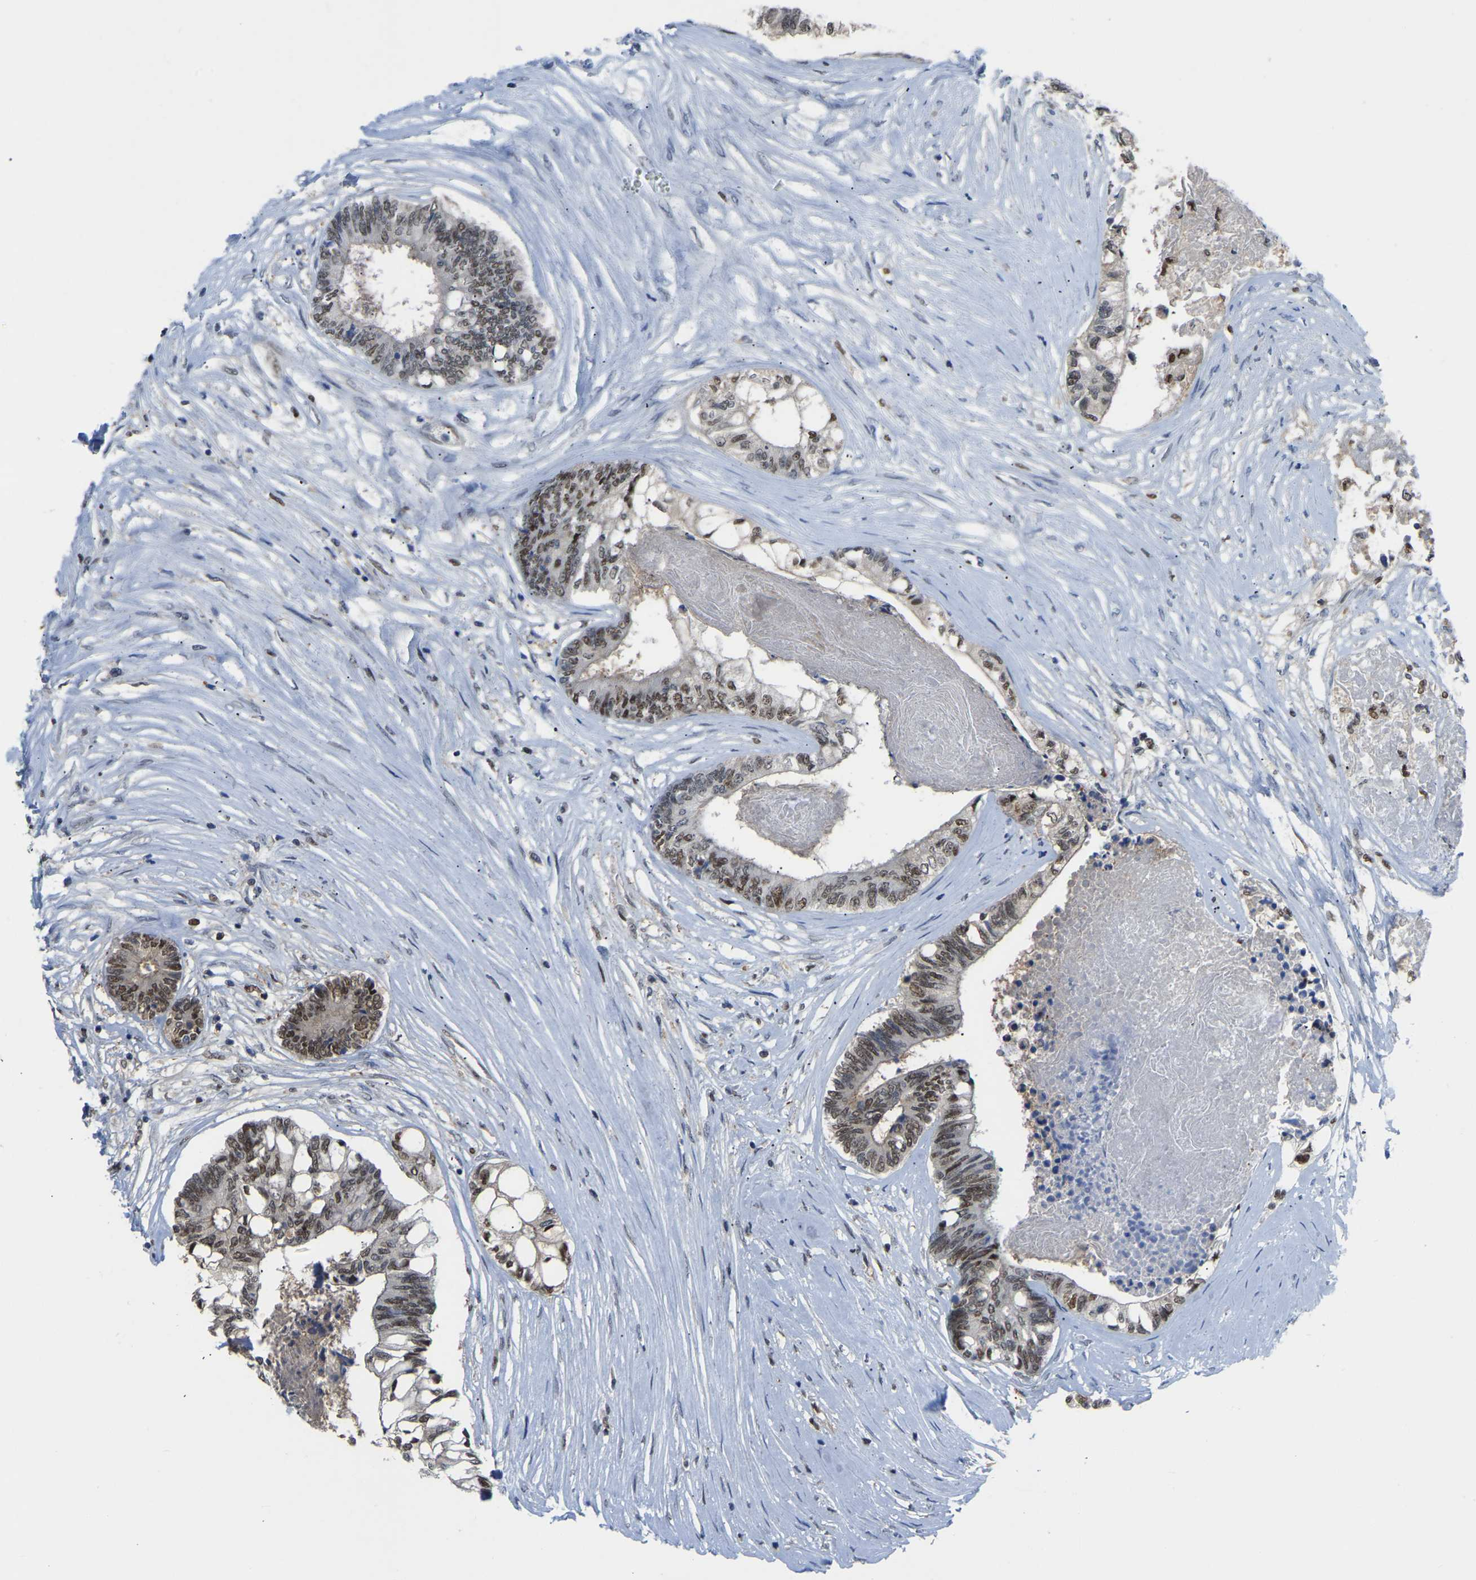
{"staining": {"intensity": "moderate", "quantity": ">75%", "location": "nuclear"}, "tissue": "colorectal cancer", "cell_type": "Tumor cells", "image_type": "cancer", "snomed": [{"axis": "morphology", "description": "Adenocarcinoma, NOS"}, {"axis": "topography", "description": "Rectum"}], "caption": "Tumor cells exhibit medium levels of moderate nuclear staining in about >75% of cells in adenocarcinoma (colorectal).", "gene": "KLRG2", "patient": {"sex": "male", "age": 63}}